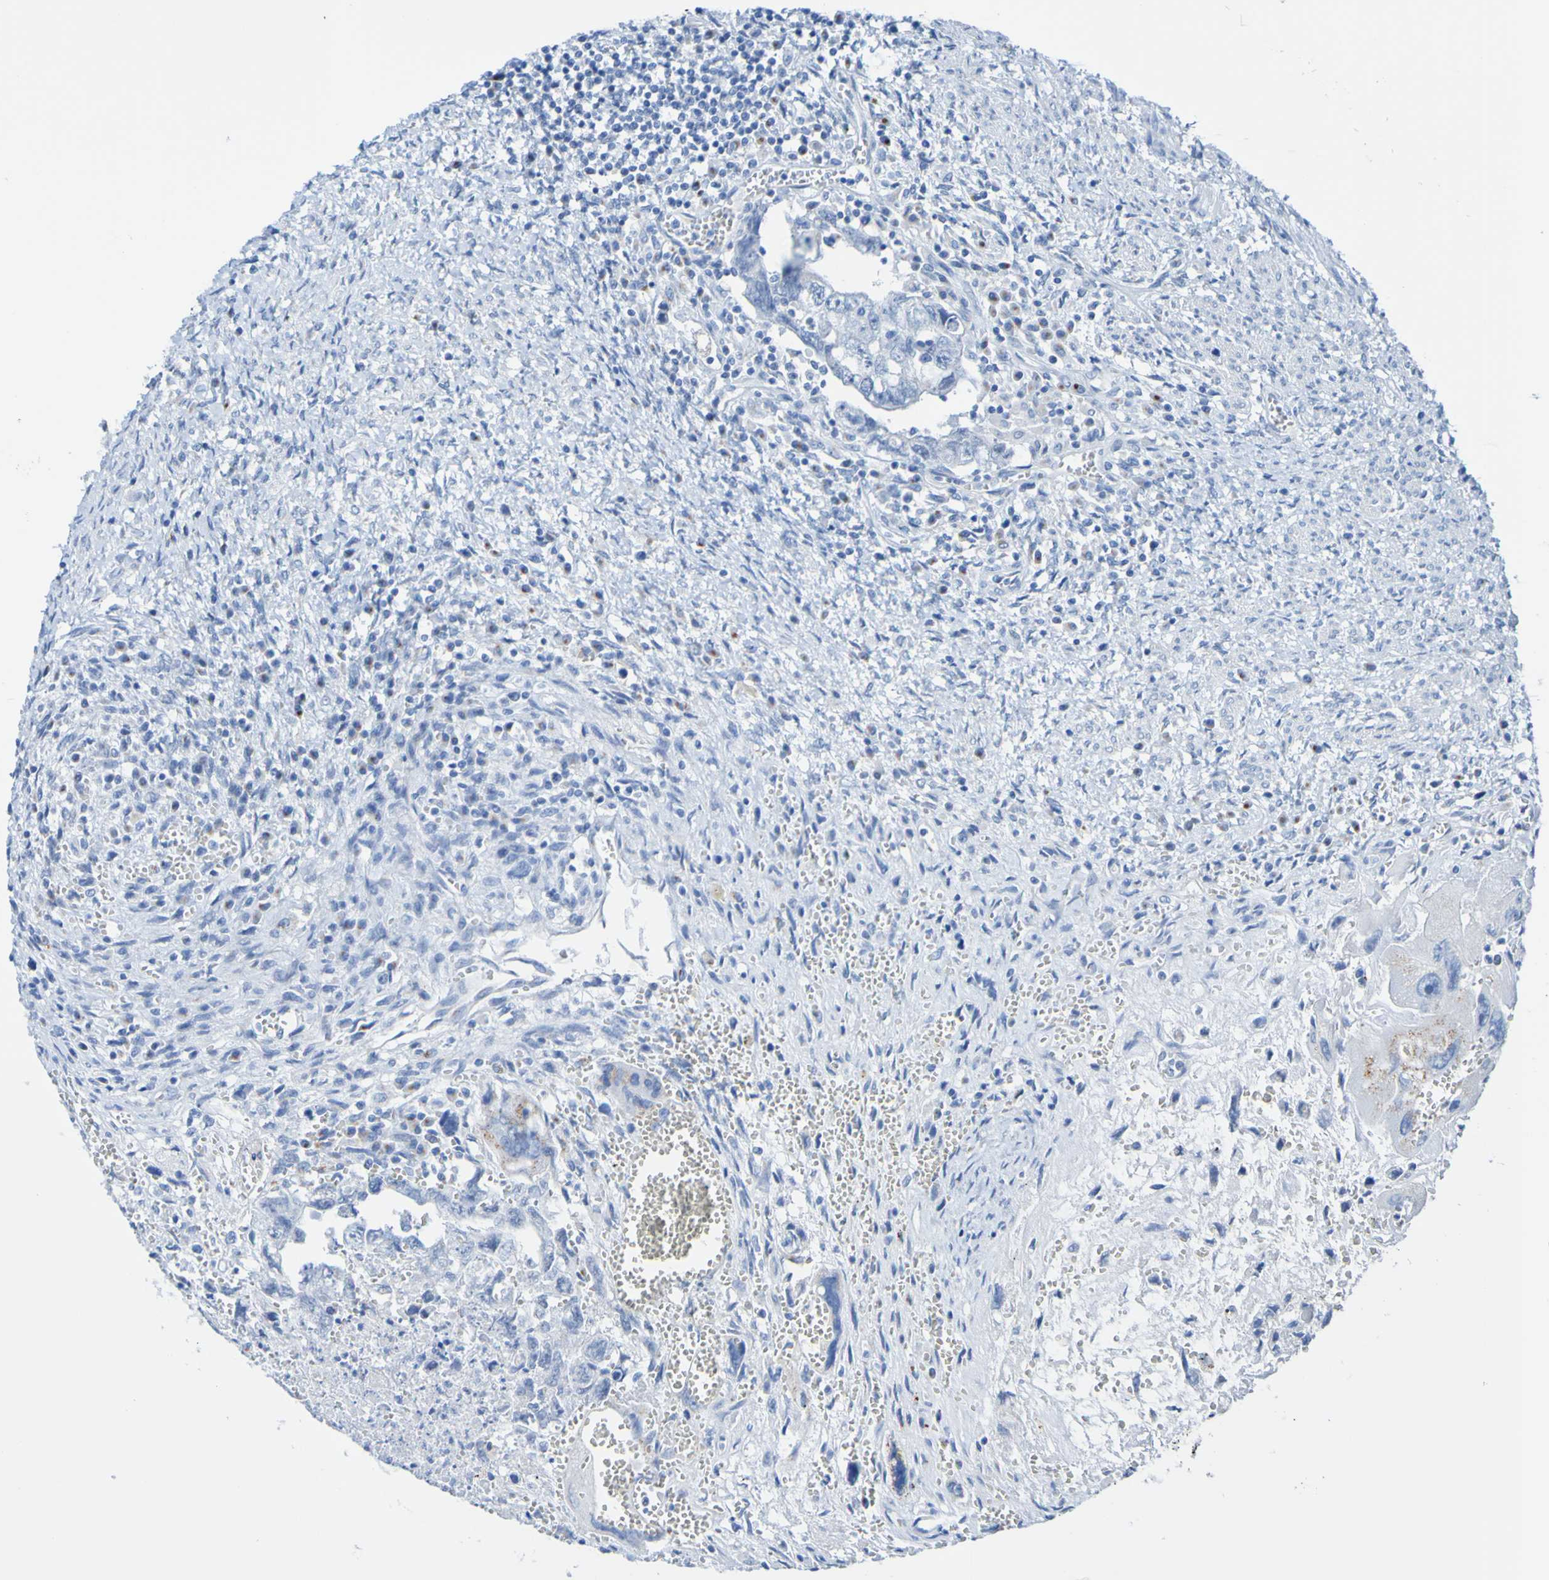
{"staining": {"intensity": "weak", "quantity": "<25%", "location": "cytoplasmic/membranous"}, "tissue": "testis cancer", "cell_type": "Tumor cells", "image_type": "cancer", "snomed": [{"axis": "morphology", "description": "Carcinoma, Embryonal, NOS"}, {"axis": "topography", "description": "Testis"}], "caption": "This is an immunohistochemistry histopathology image of human embryonal carcinoma (testis). There is no expression in tumor cells.", "gene": "ACMSD", "patient": {"sex": "male", "age": 28}}